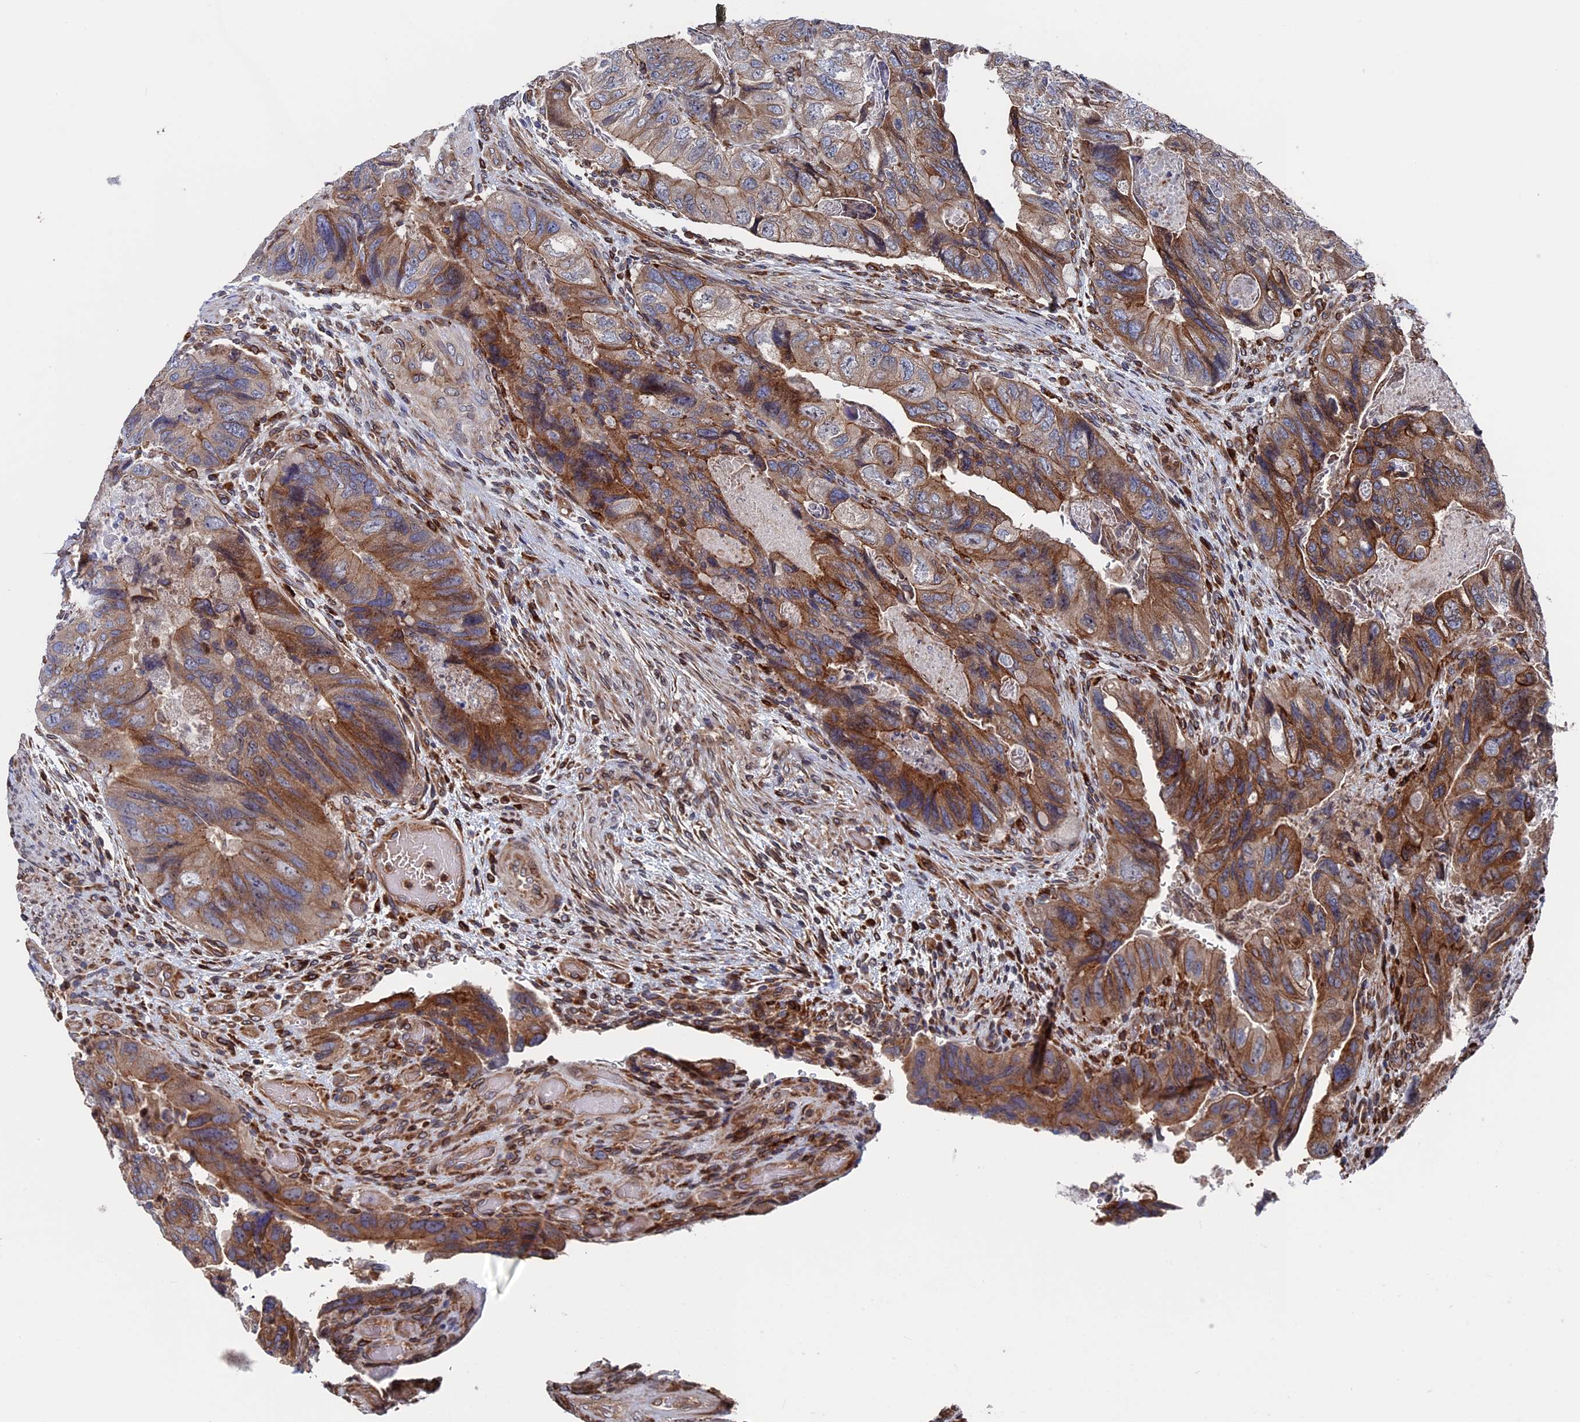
{"staining": {"intensity": "moderate", "quantity": ">75%", "location": "cytoplasmic/membranous"}, "tissue": "colorectal cancer", "cell_type": "Tumor cells", "image_type": "cancer", "snomed": [{"axis": "morphology", "description": "Adenocarcinoma, NOS"}, {"axis": "topography", "description": "Rectum"}], "caption": "An image of human colorectal cancer (adenocarcinoma) stained for a protein reveals moderate cytoplasmic/membranous brown staining in tumor cells.", "gene": "RPUSD1", "patient": {"sex": "male", "age": 63}}